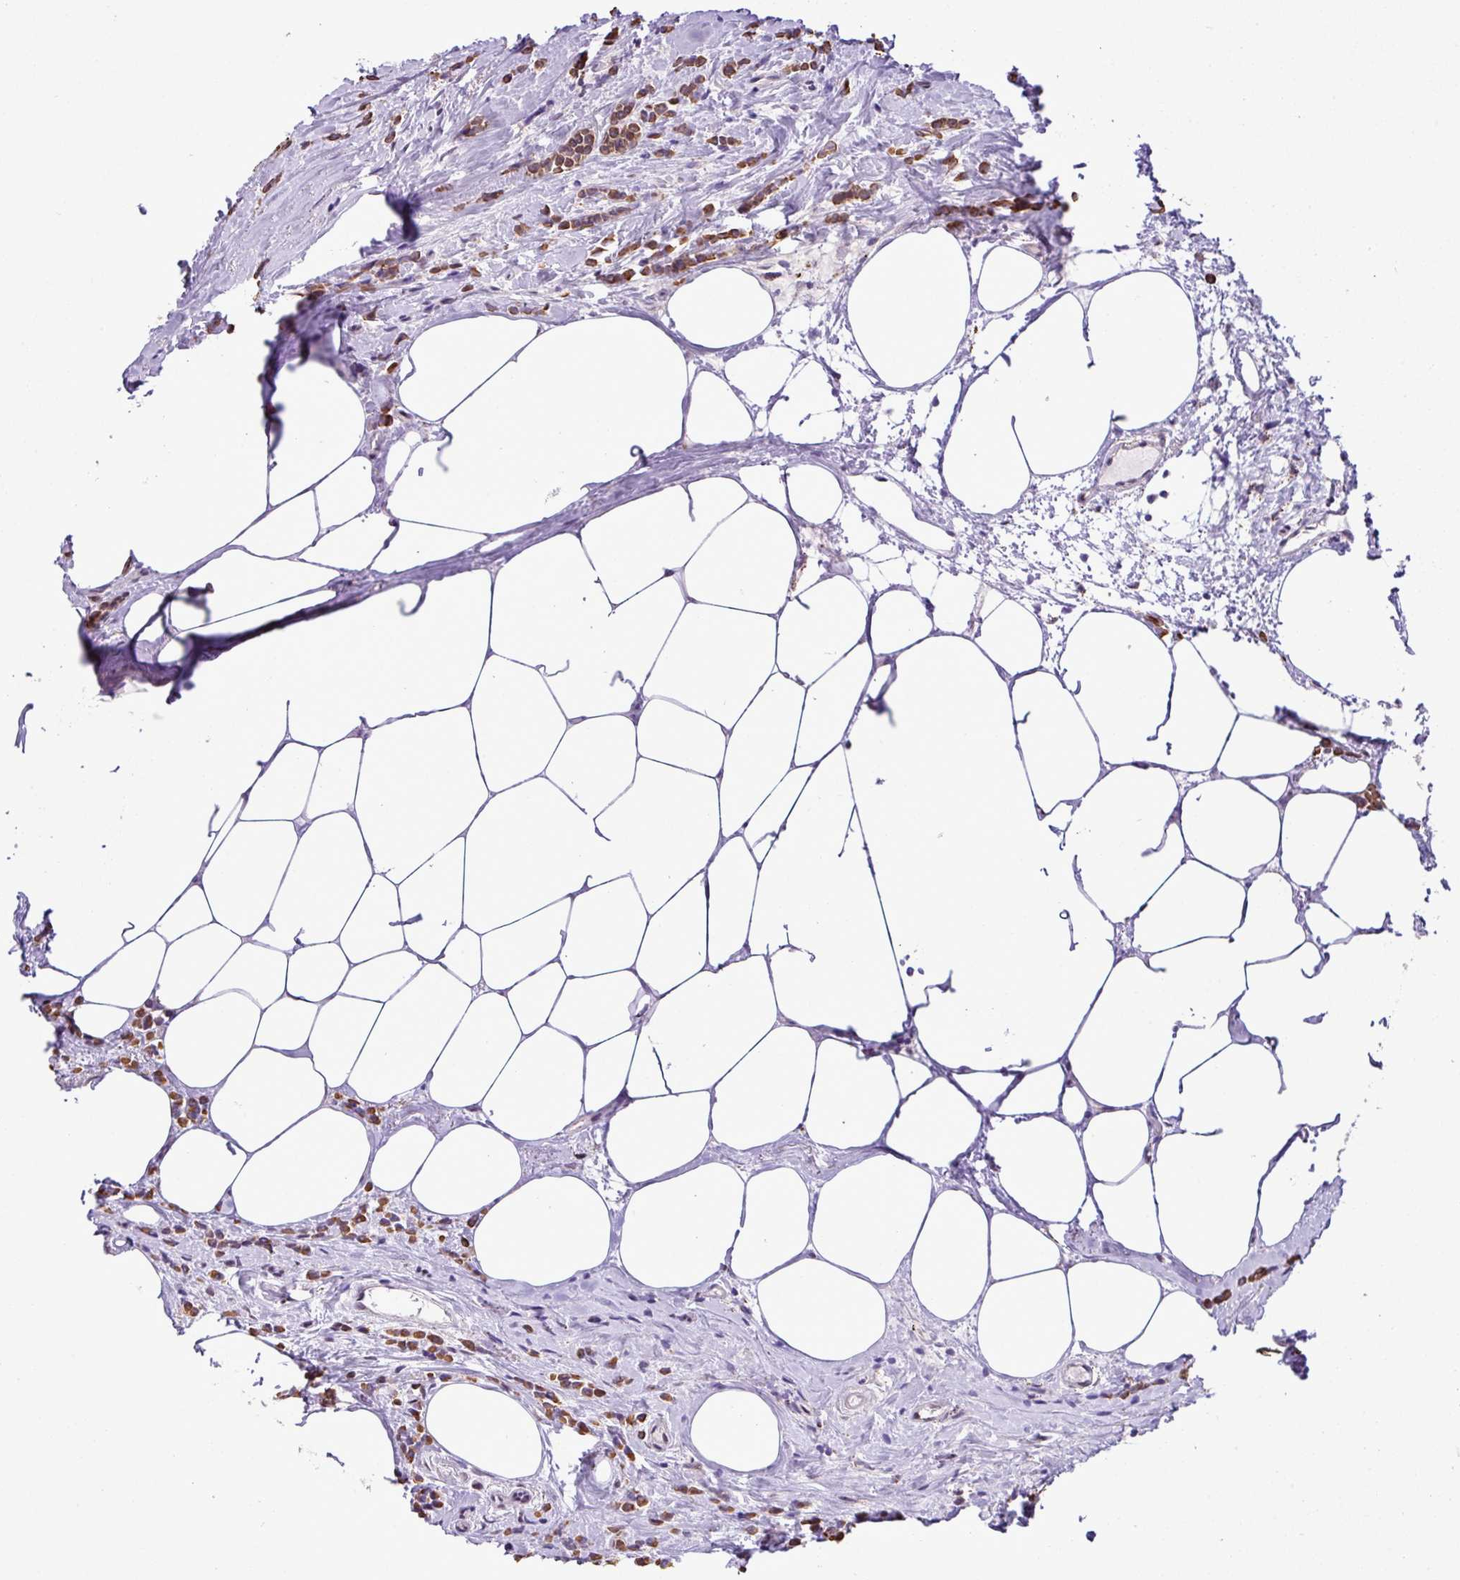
{"staining": {"intensity": "strong", "quantity": ">75%", "location": "cytoplasmic/membranous"}, "tissue": "breast cancer", "cell_type": "Tumor cells", "image_type": "cancer", "snomed": [{"axis": "morphology", "description": "Lobular carcinoma"}, {"axis": "topography", "description": "Breast"}], "caption": "A photomicrograph of lobular carcinoma (breast) stained for a protein reveals strong cytoplasmic/membranous brown staining in tumor cells.", "gene": "SGPP1", "patient": {"sex": "female", "age": 84}}